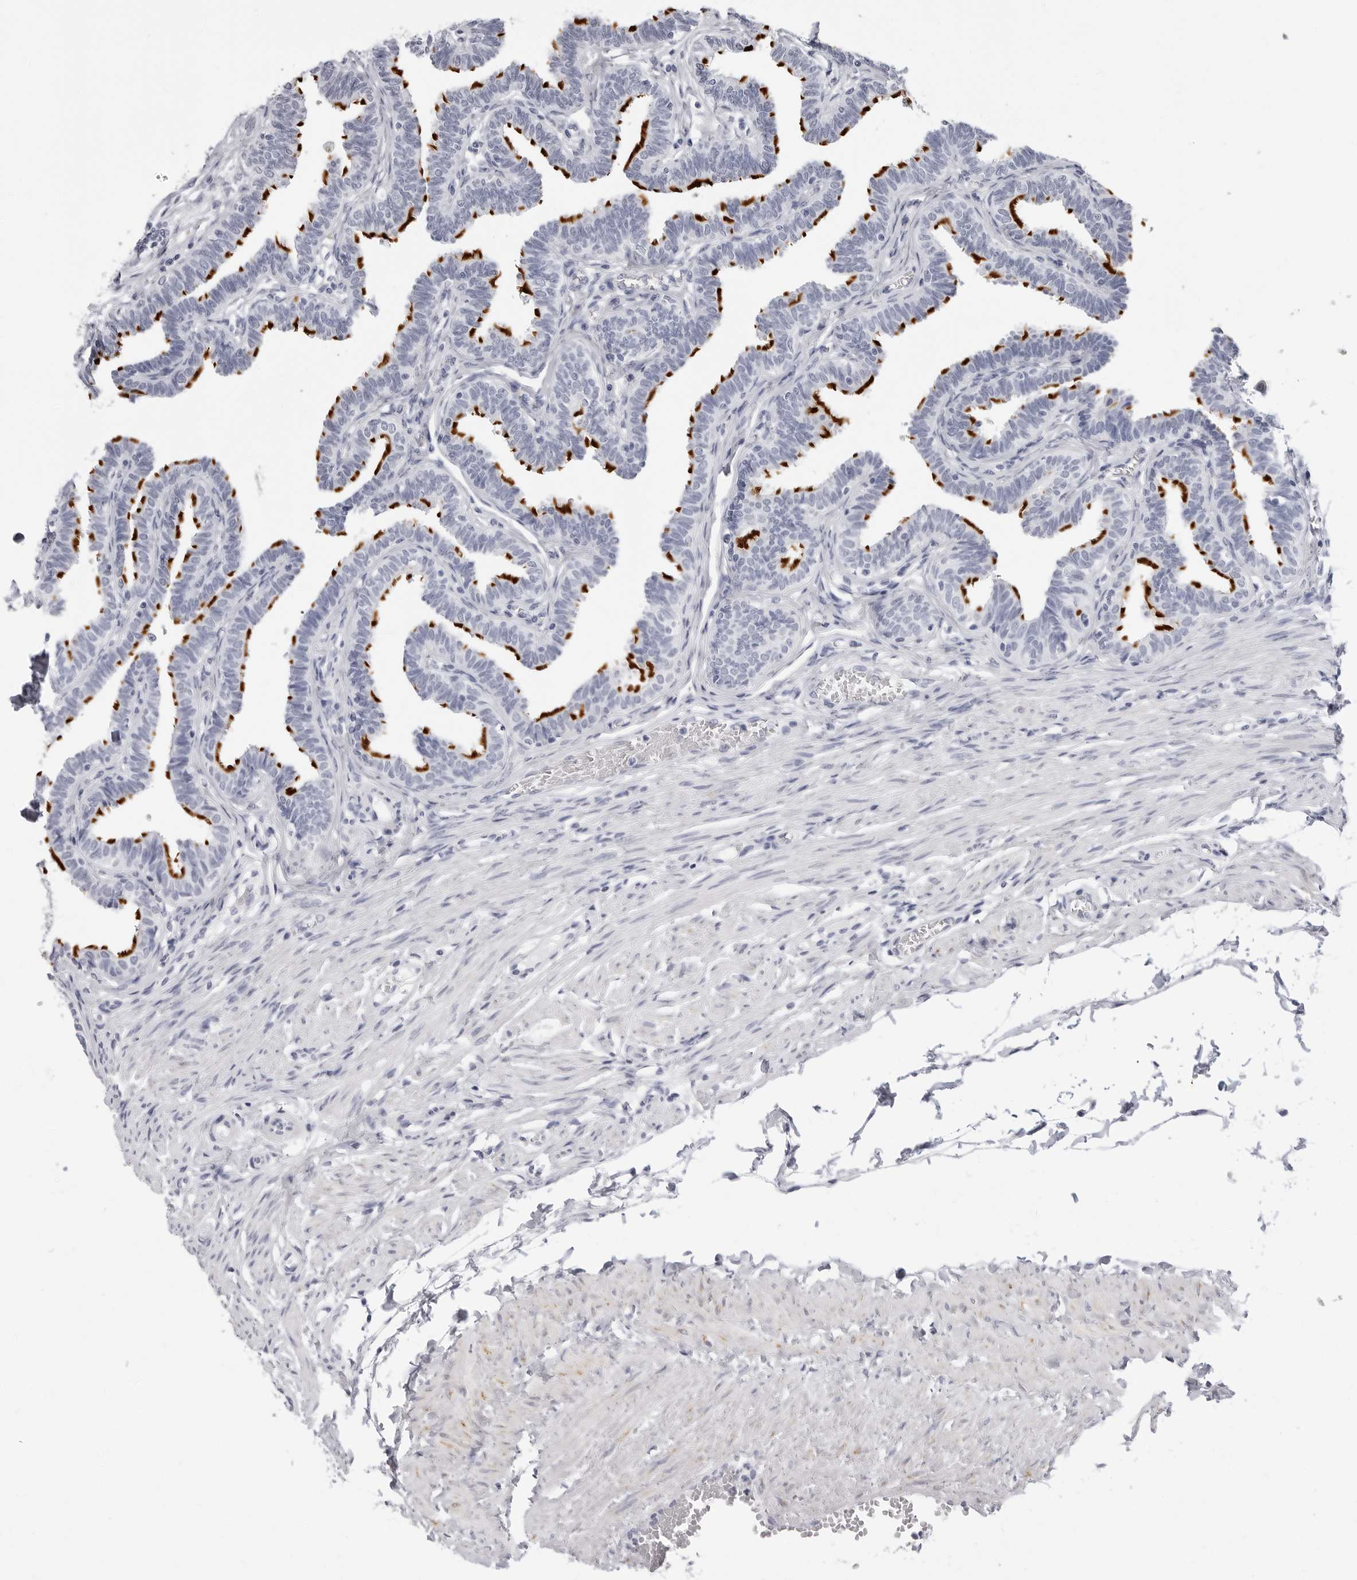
{"staining": {"intensity": "strong", "quantity": "25%-75%", "location": "cytoplasmic/membranous"}, "tissue": "fallopian tube", "cell_type": "Glandular cells", "image_type": "normal", "snomed": [{"axis": "morphology", "description": "Normal tissue, NOS"}, {"axis": "topography", "description": "Fallopian tube"}, {"axis": "topography", "description": "Ovary"}], "caption": "Human fallopian tube stained with a brown dye demonstrates strong cytoplasmic/membranous positive expression in approximately 25%-75% of glandular cells.", "gene": "ERICH3", "patient": {"sex": "female", "age": 23}}